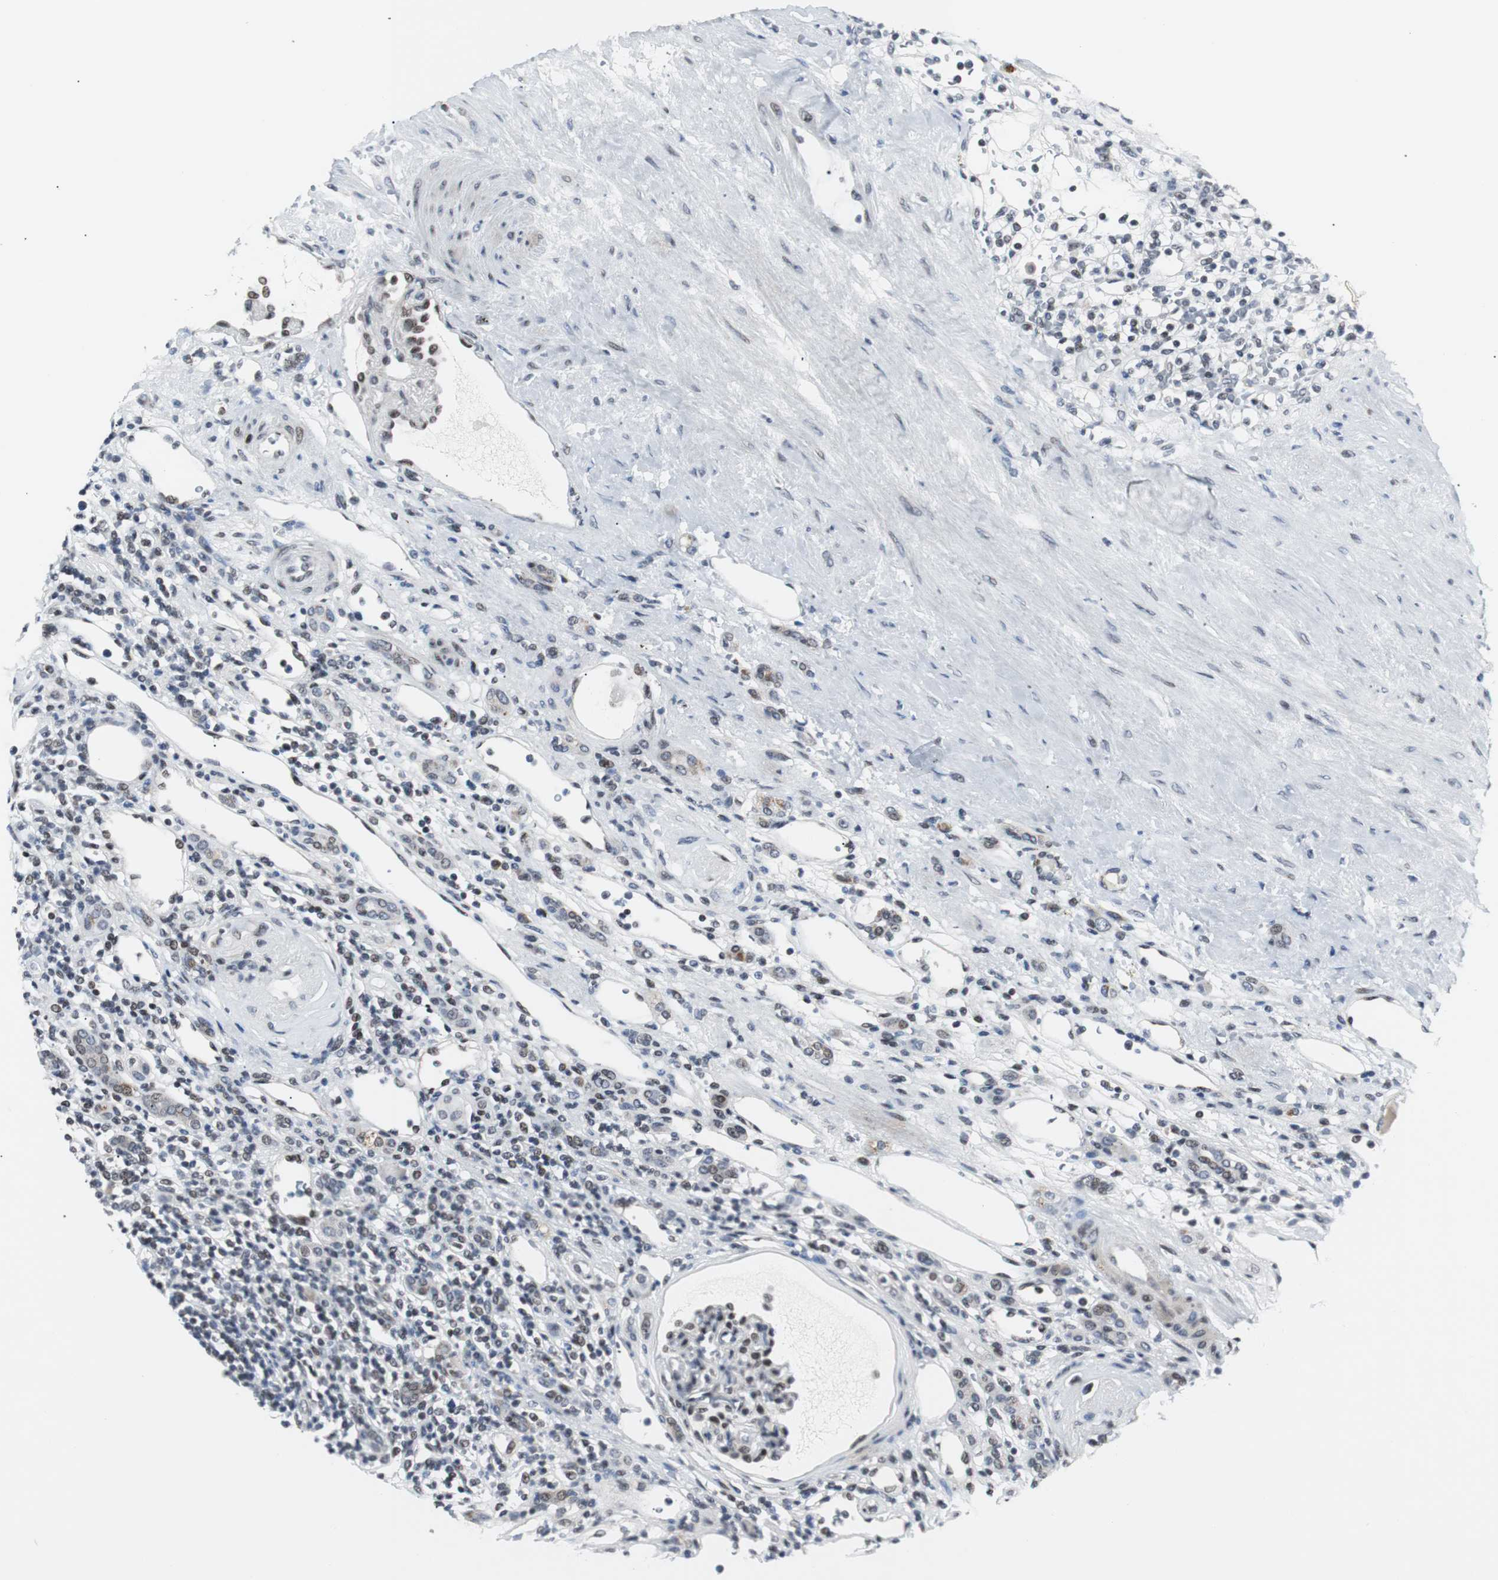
{"staining": {"intensity": "weak", "quantity": "25%-75%", "location": "nuclear"}, "tissue": "renal cancer", "cell_type": "Tumor cells", "image_type": "cancer", "snomed": [{"axis": "morphology", "description": "Normal tissue, NOS"}, {"axis": "morphology", "description": "Adenocarcinoma, NOS"}, {"axis": "topography", "description": "Kidney"}], "caption": "Tumor cells exhibit weak nuclear staining in about 25%-75% of cells in renal cancer.", "gene": "MTA1", "patient": {"sex": "female", "age": 55}}